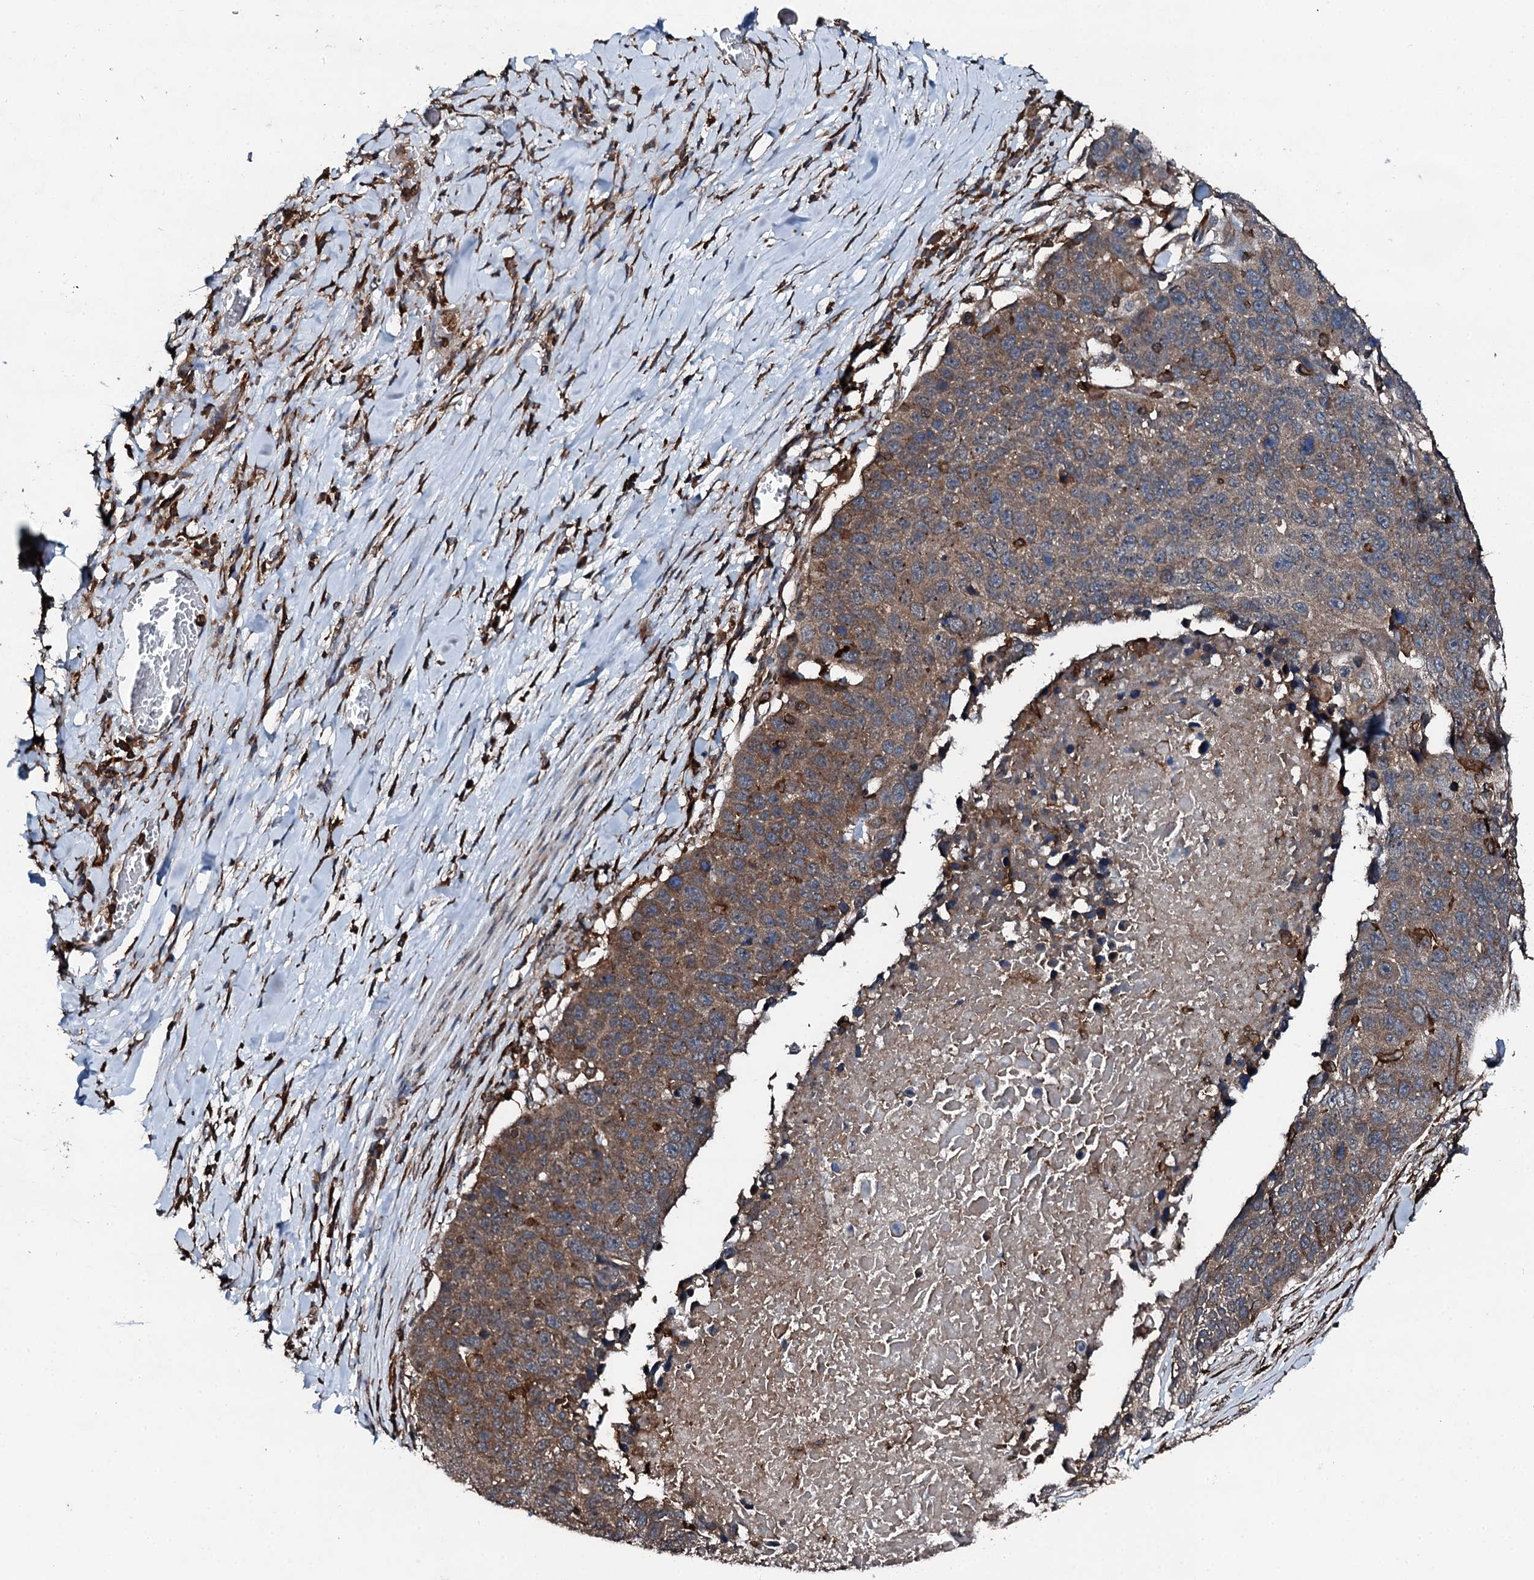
{"staining": {"intensity": "moderate", "quantity": ">75%", "location": "cytoplasmic/membranous"}, "tissue": "lung cancer", "cell_type": "Tumor cells", "image_type": "cancer", "snomed": [{"axis": "morphology", "description": "Normal tissue, NOS"}, {"axis": "morphology", "description": "Squamous cell carcinoma, NOS"}, {"axis": "topography", "description": "Lymph node"}, {"axis": "topography", "description": "Lung"}], "caption": "The histopathology image reveals a brown stain indicating the presence of a protein in the cytoplasmic/membranous of tumor cells in squamous cell carcinoma (lung). Immunohistochemistry (ihc) stains the protein of interest in brown and the nuclei are stained blue.", "gene": "EDC4", "patient": {"sex": "male", "age": 66}}